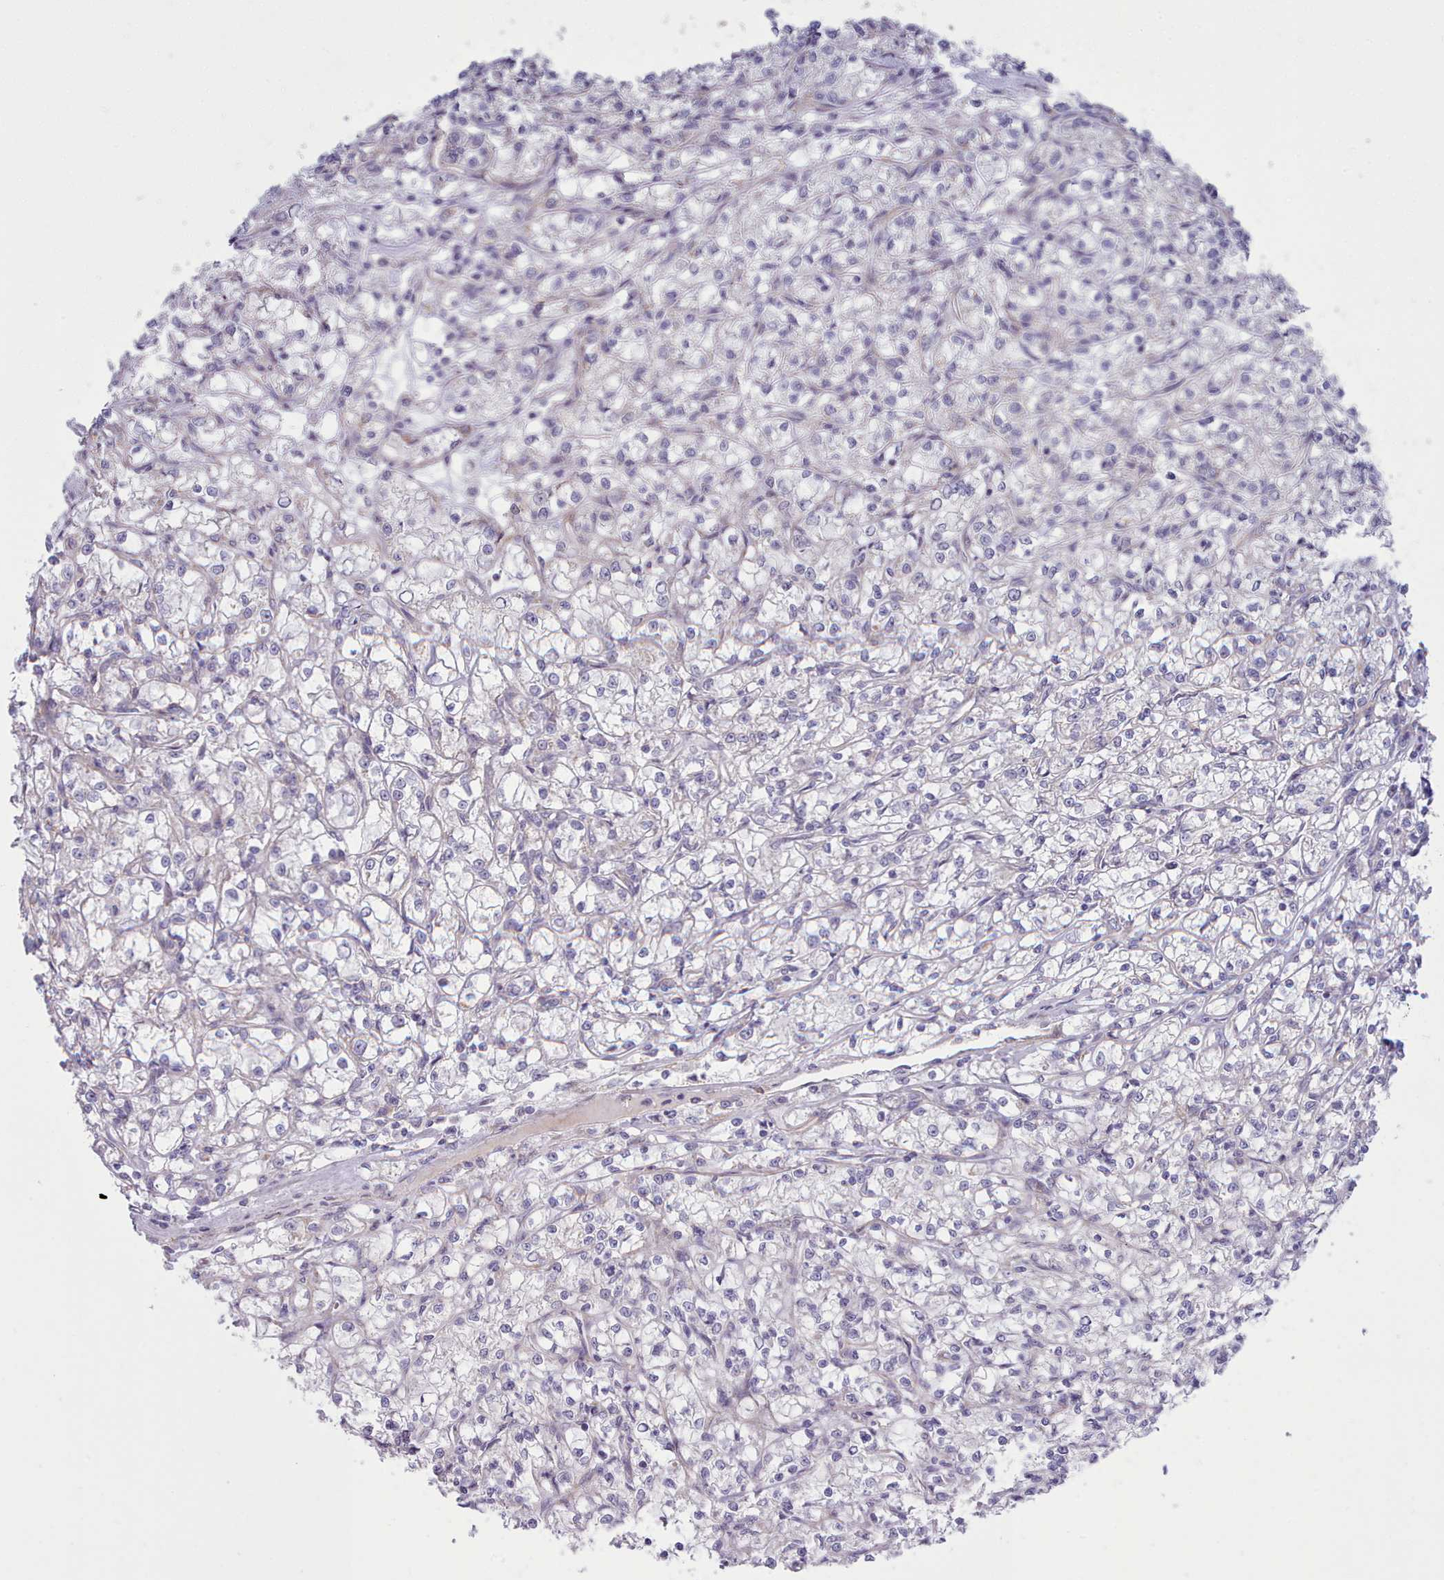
{"staining": {"intensity": "negative", "quantity": "none", "location": "none"}, "tissue": "renal cancer", "cell_type": "Tumor cells", "image_type": "cancer", "snomed": [{"axis": "morphology", "description": "Adenocarcinoma, NOS"}, {"axis": "topography", "description": "Kidney"}], "caption": "IHC histopathology image of neoplastic tissue: renal cancer (adenocarcinoma) stained with DAB (3,3'-diaminobenzidine) displays no significant protein expression in tumor cells.", "gene": "MRPL21", "patient": {"sex": "female", "age": 59}}